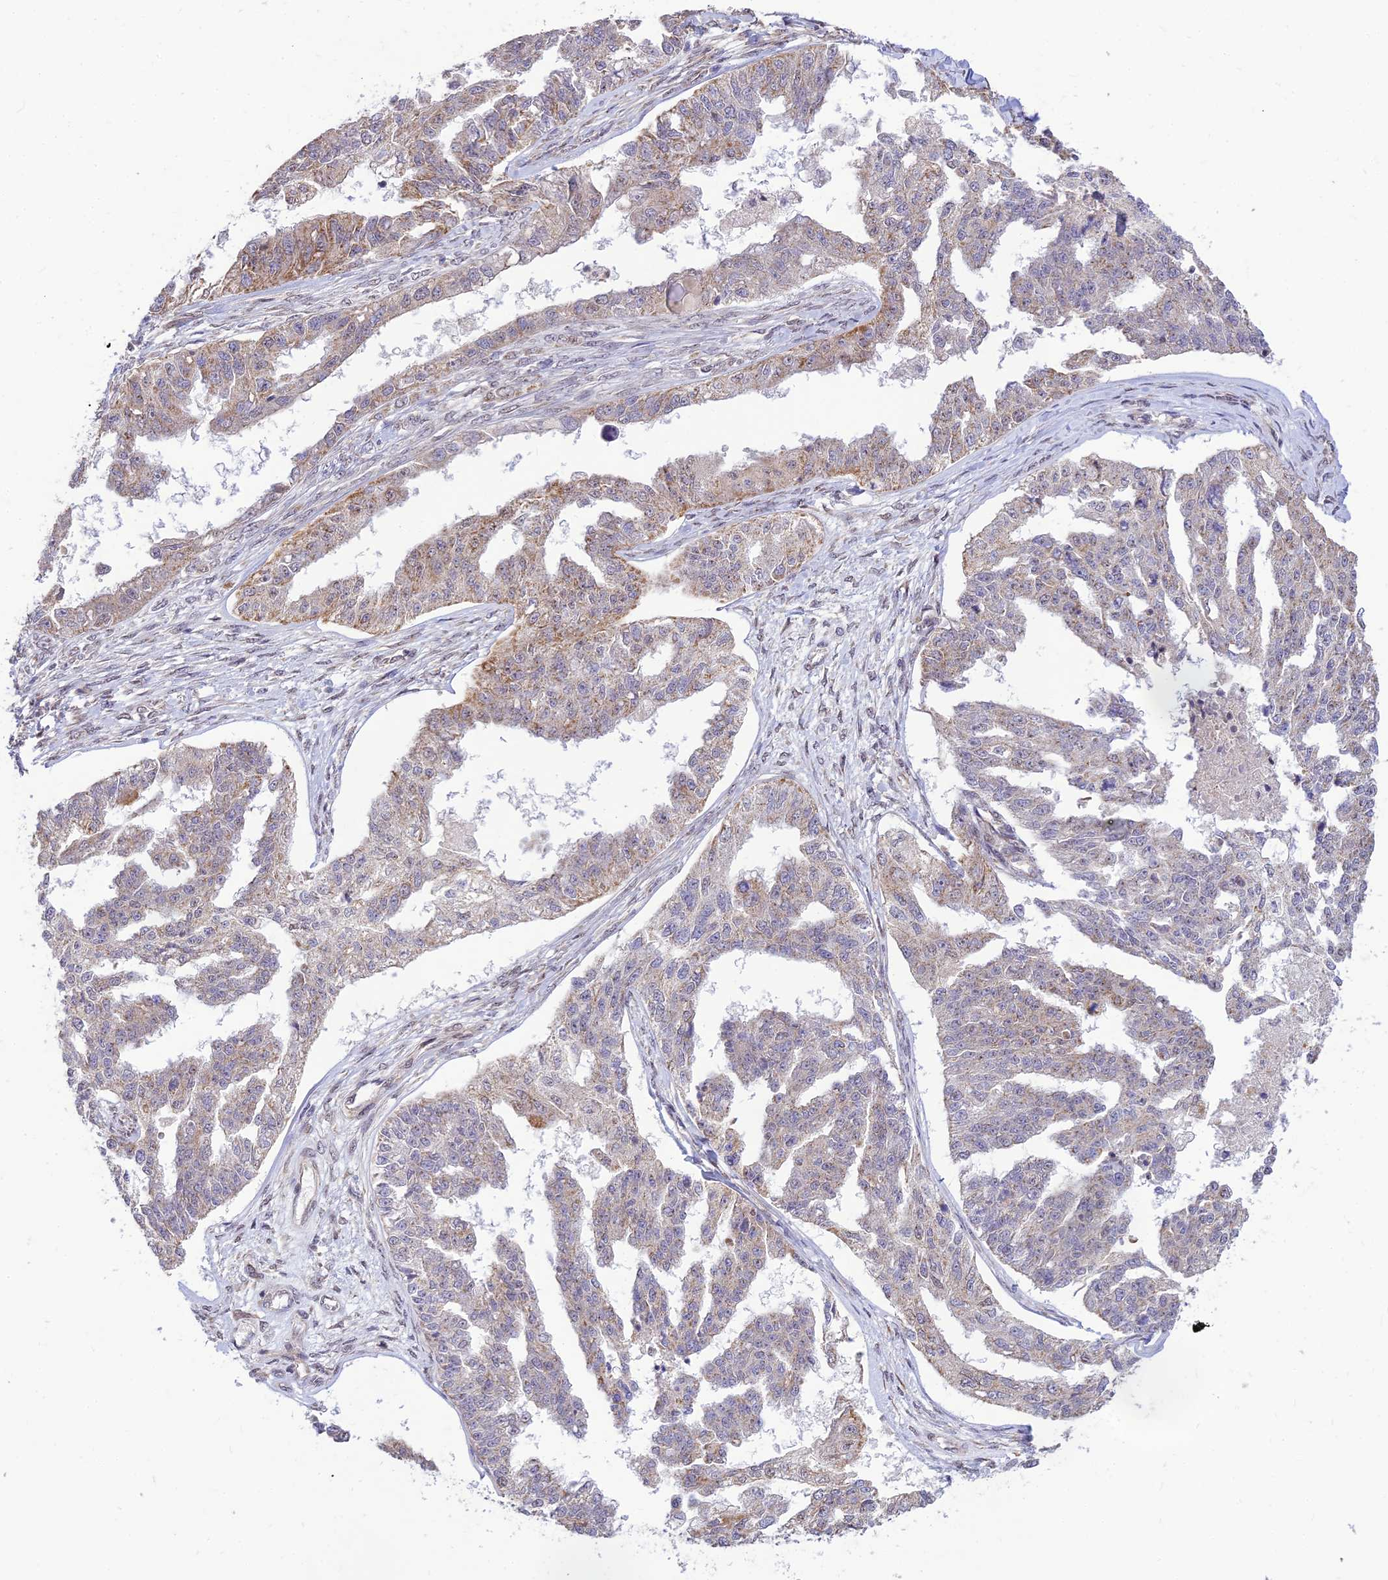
{"staining": {"intensity": "moderate", "quantity": "<25%", "location": "cytoplasmic/membranous"}, "tissue": "ovarian cancer", "cell_type": "Tumor cells", "image_type": "cancer", "snomed": [{"axis": "morphology", "description": "Cystadenocarcinoma, serous, NOS"}, {"axis": "topography", "description": "Ovary"}], "caption": "Immunohistochemical staining of human ovarian cancer exhibits low levels of moderate cytoplasmic/membranous protein expression in approximately <25% of tumor cells.", "gene": "MICOS13", "patient": {"sex": "female", "age": 58}}